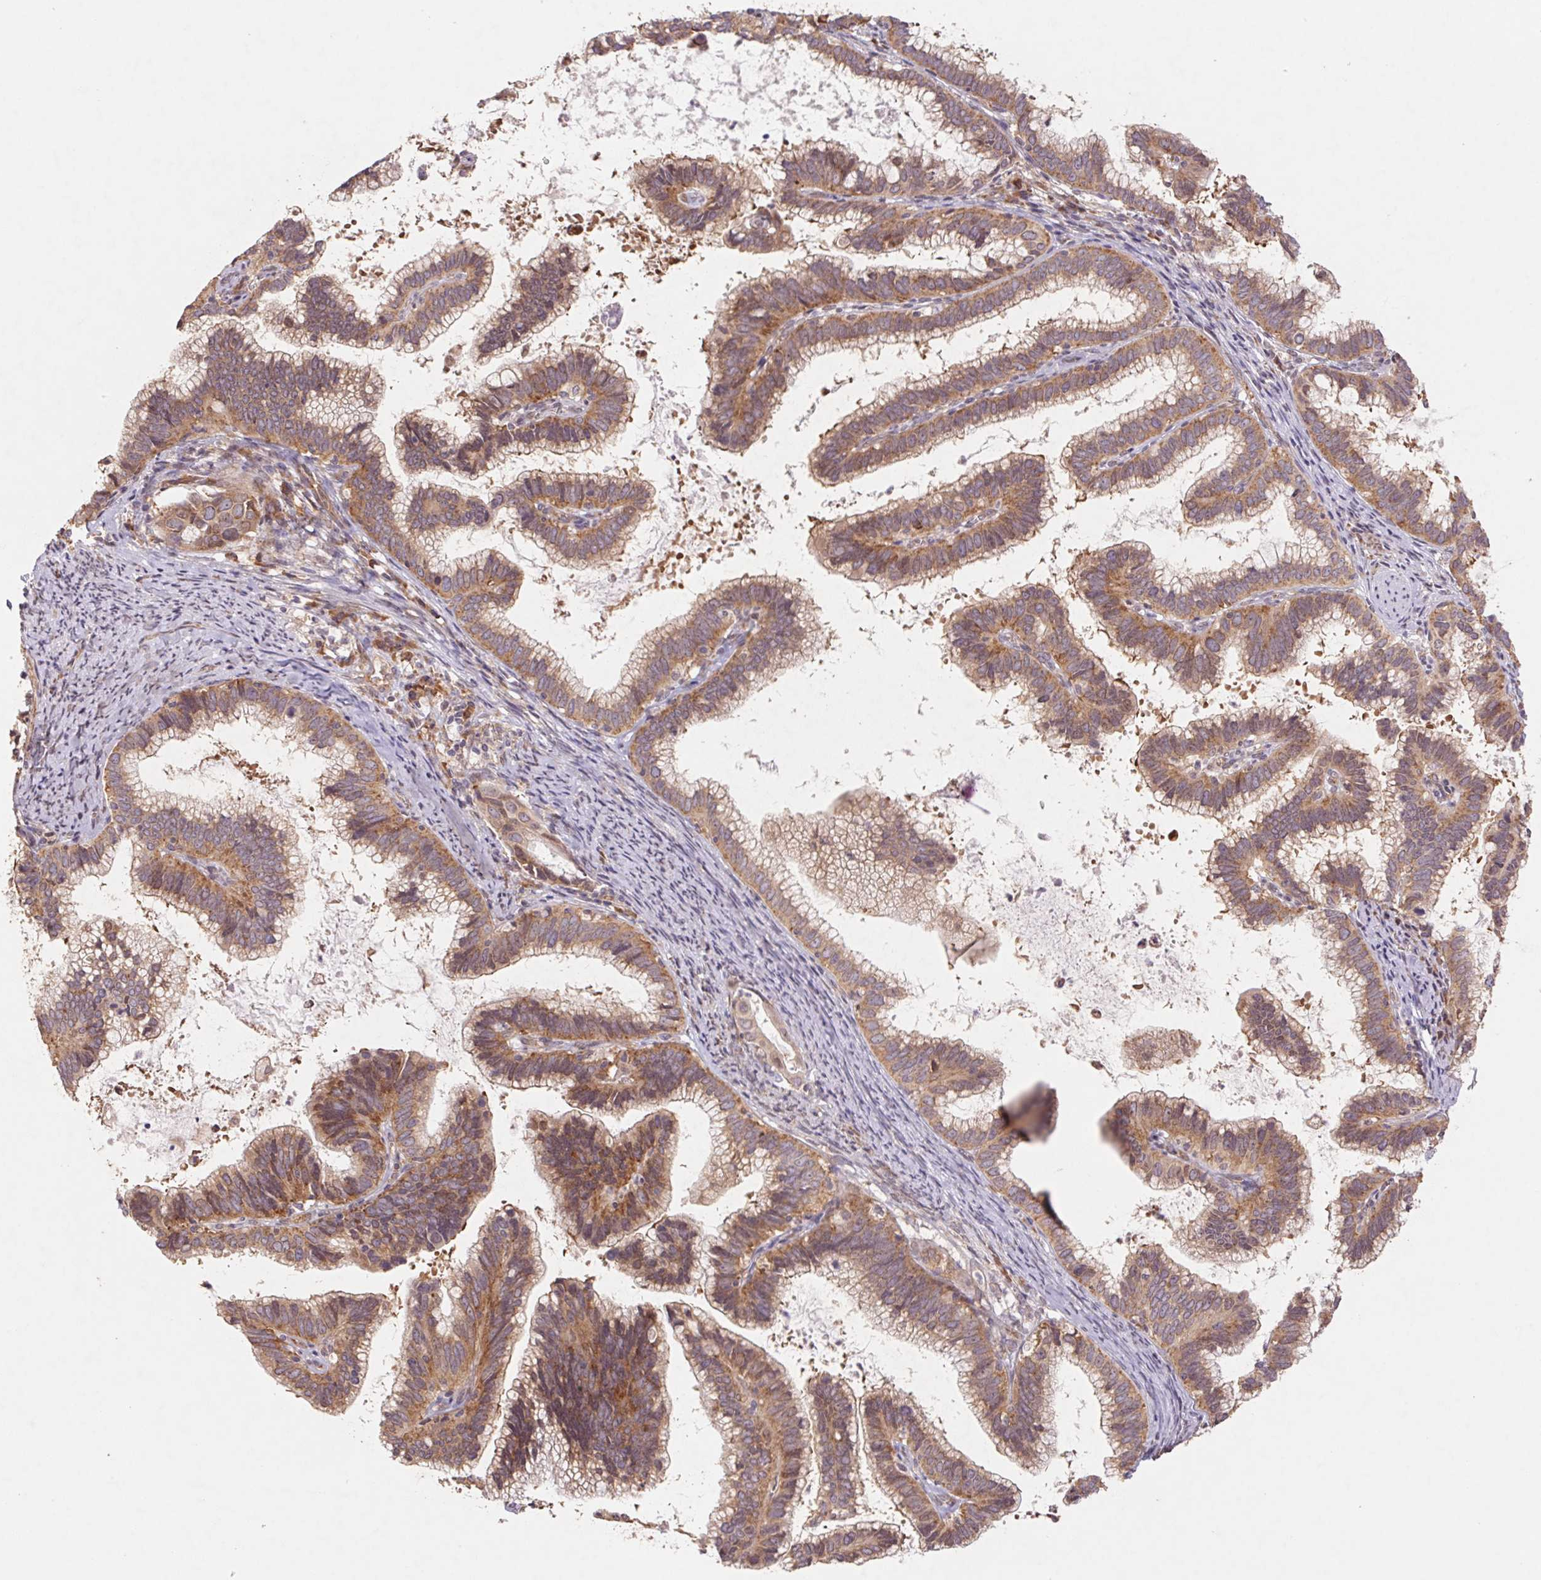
{"staining": {"intensity": "moderate", "quantity": ">75%", "location": "cytoplasmic/membranous"}, "tissue": "cervical cancer", "cell_type": "Tumor cells", "image_type": "cancer", "snomed": [{"axis": "morphology", "description": "Adenocarcinoma, NOS"}, {"axis": "topography", "description": "Cervix"}], "caption": "Brown immunohistochemical staining in cervical cancer exhibits moderate cytoplasmic/membranous staining in about >75% of tumor cells.", "gene": "RPL27A", "patient": {"sex": "female", "age": 61}}